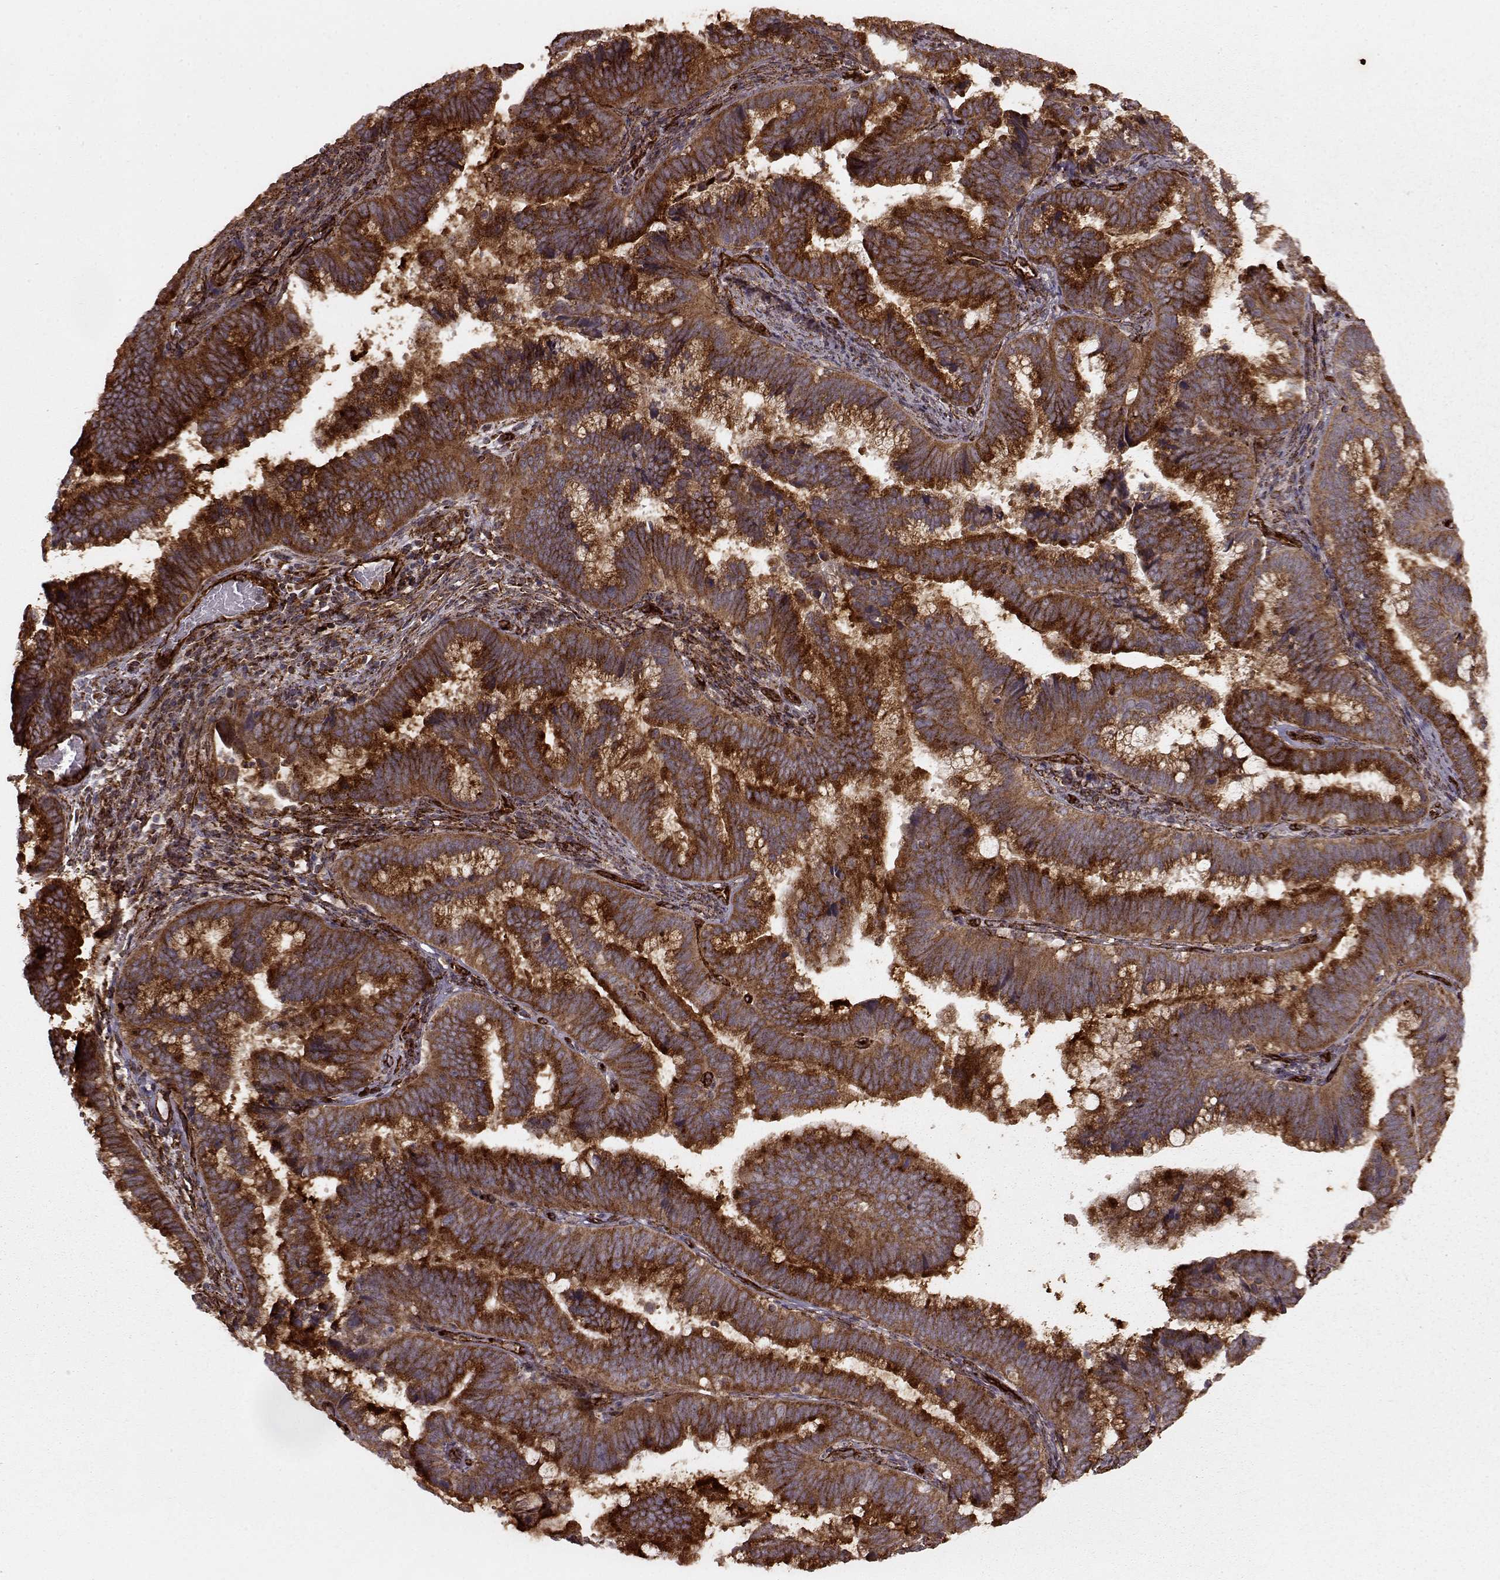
{"staining": {"intensity": "strong", "quantity": ">75%", "location": "cytoplasmic/membranous"}, "tissue": "cervical cancer", "cell_type": "Tumor cells", "image_type": "cancer", "snomed": [{"axis": "morphology", "description": "Adenocarcinoma, NOS"}, {"axis": "topography", "description": "Cervix"}], "caption": "Immunohistochemical staining of cervical cancer (adenocarcinoma) shows strong cytoplasmic/membranous protein expression in about >75% of tumor cells.", "gene": "FXN", "patient": {"sex": "female", "age": 61}}